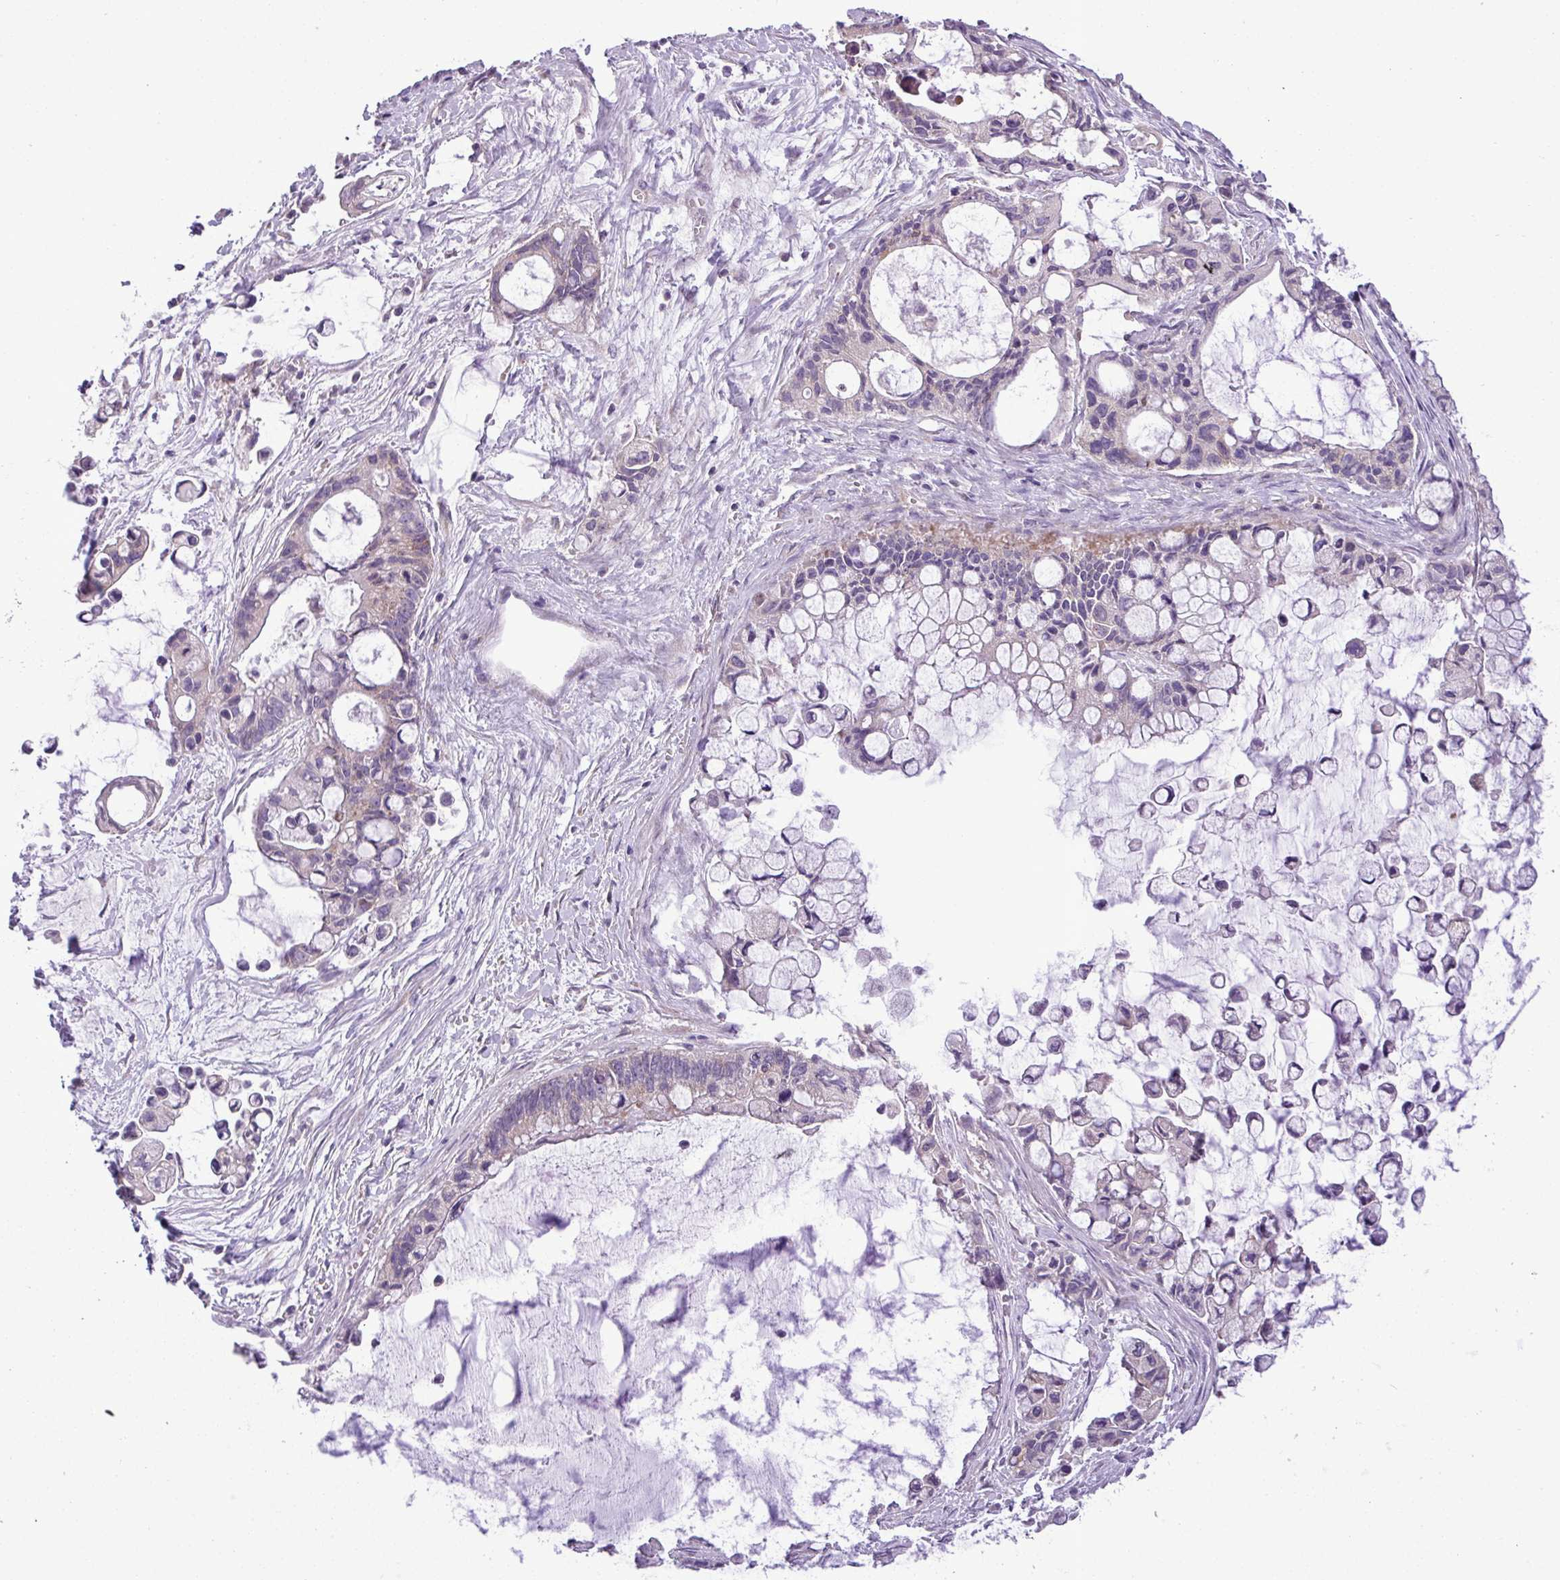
{"staining": {"intensity": "negative", "quantity": "none", "location": "none"}, "tissue": "ovarian cancer", "cell_type": "Tumor cells", "image_type": "cancer", "snomed": [{"axis": "morphology", "description": "Cystadenocarcinoma, mucinous, NOS"}, {"axis": "topography", "description": "Ovary"}], "caption": "This is an immunohistochemistry histopathology image of ovarian cancer. There is no expression in tumor cells.", "gene": "RPL13", "patient": {"sex": "female", "age": 63}}